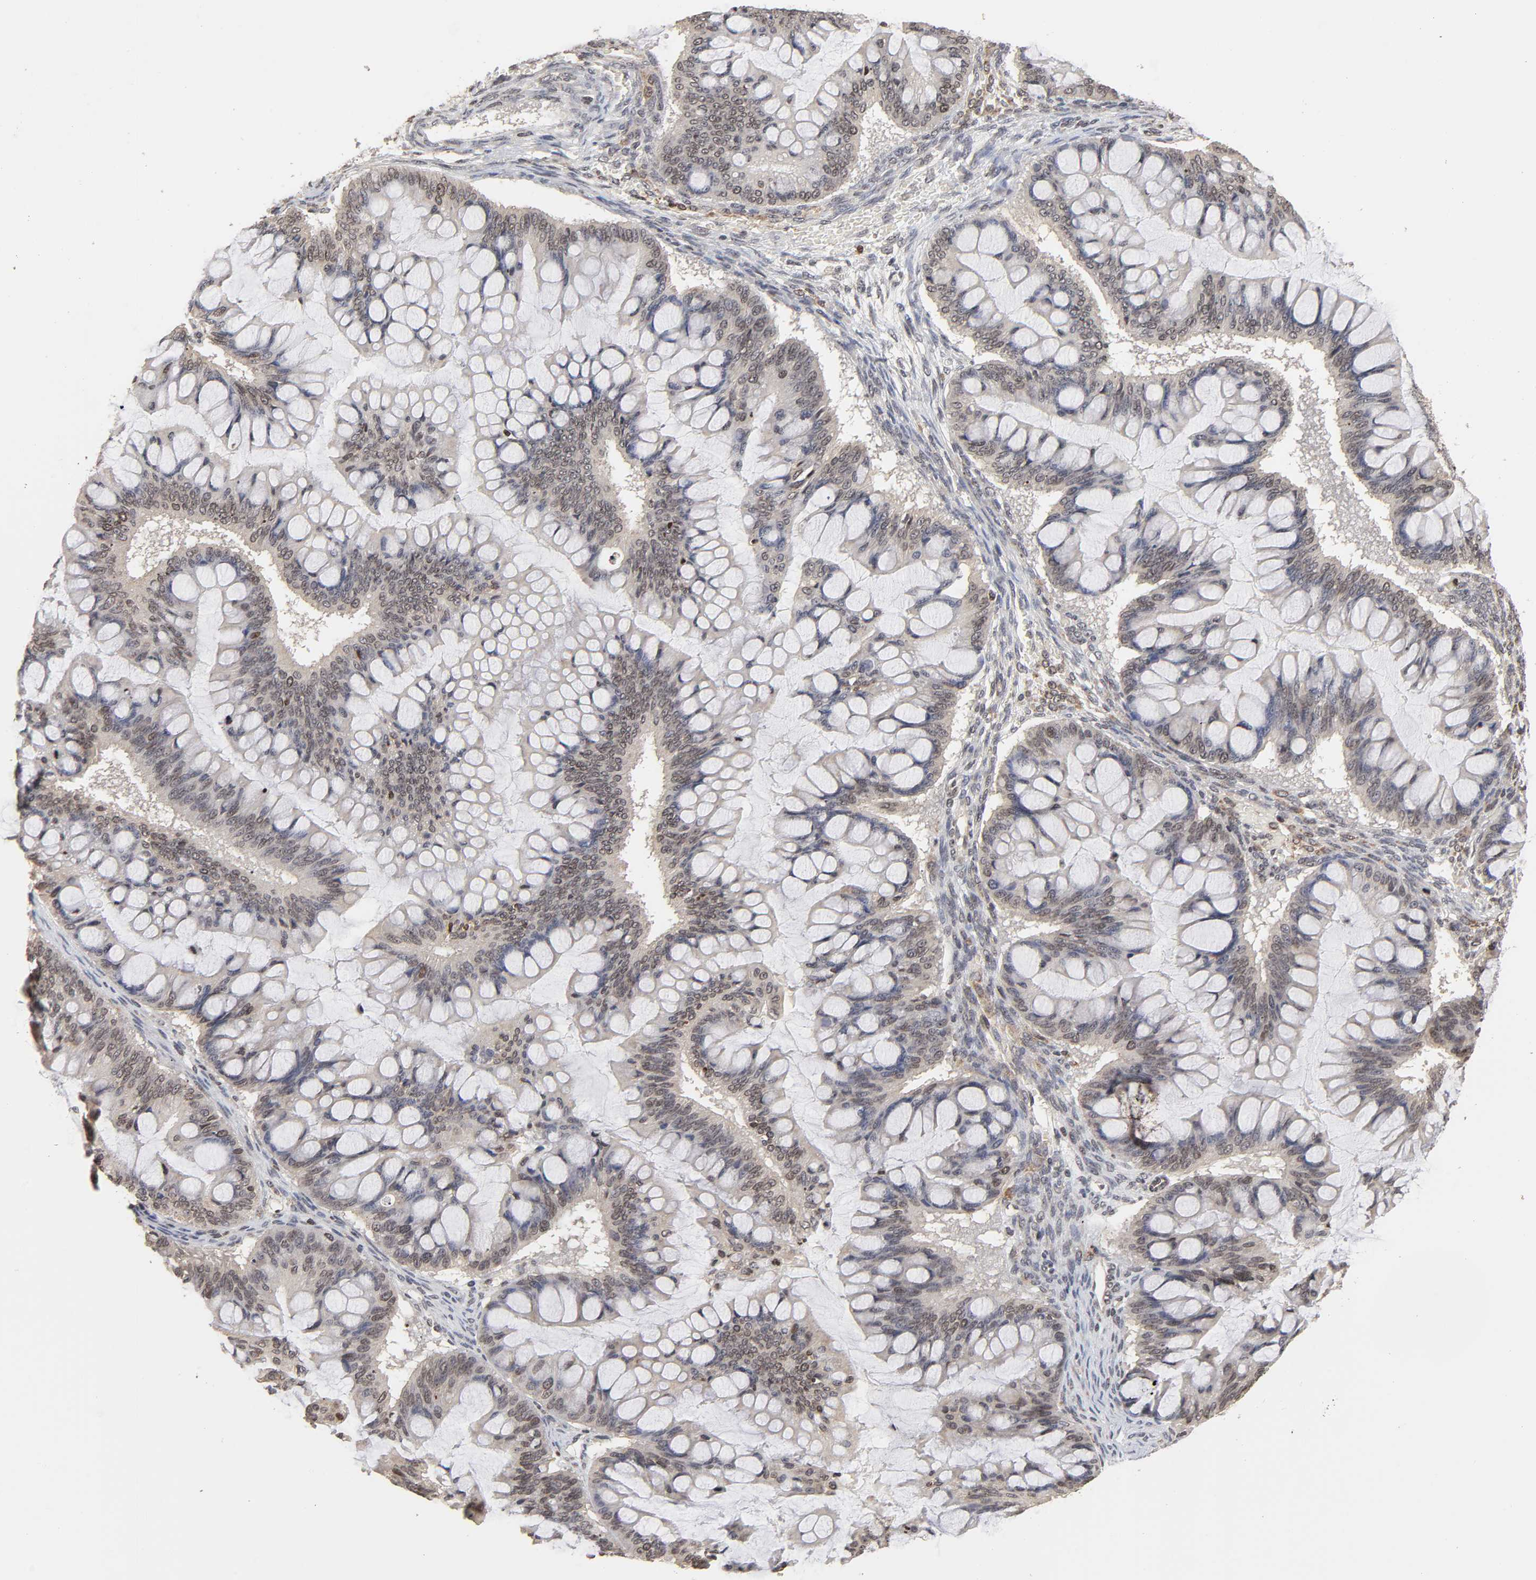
{"staining": {"intensity": "weak", "quantity": "<25%", "location": "cytoplasmic/membranous,nuclear"}, "tissue": "ovarian cancer", "cell_type": "Tumor cells", "image_type": "cancer", "snomed": [{"axis": "morphology", "description": "Cystadenocarcinoma, mucinous, NOS"}, {"axis": "topography", "description": "Ovary"}], "caption": "Photomicrograph shows no significant protein positivity in tumor cells of ovarian mucinous cystadenocarcinoma.", "gene": "ZNF473", "patient": {"sex": "female", "age": 73}}